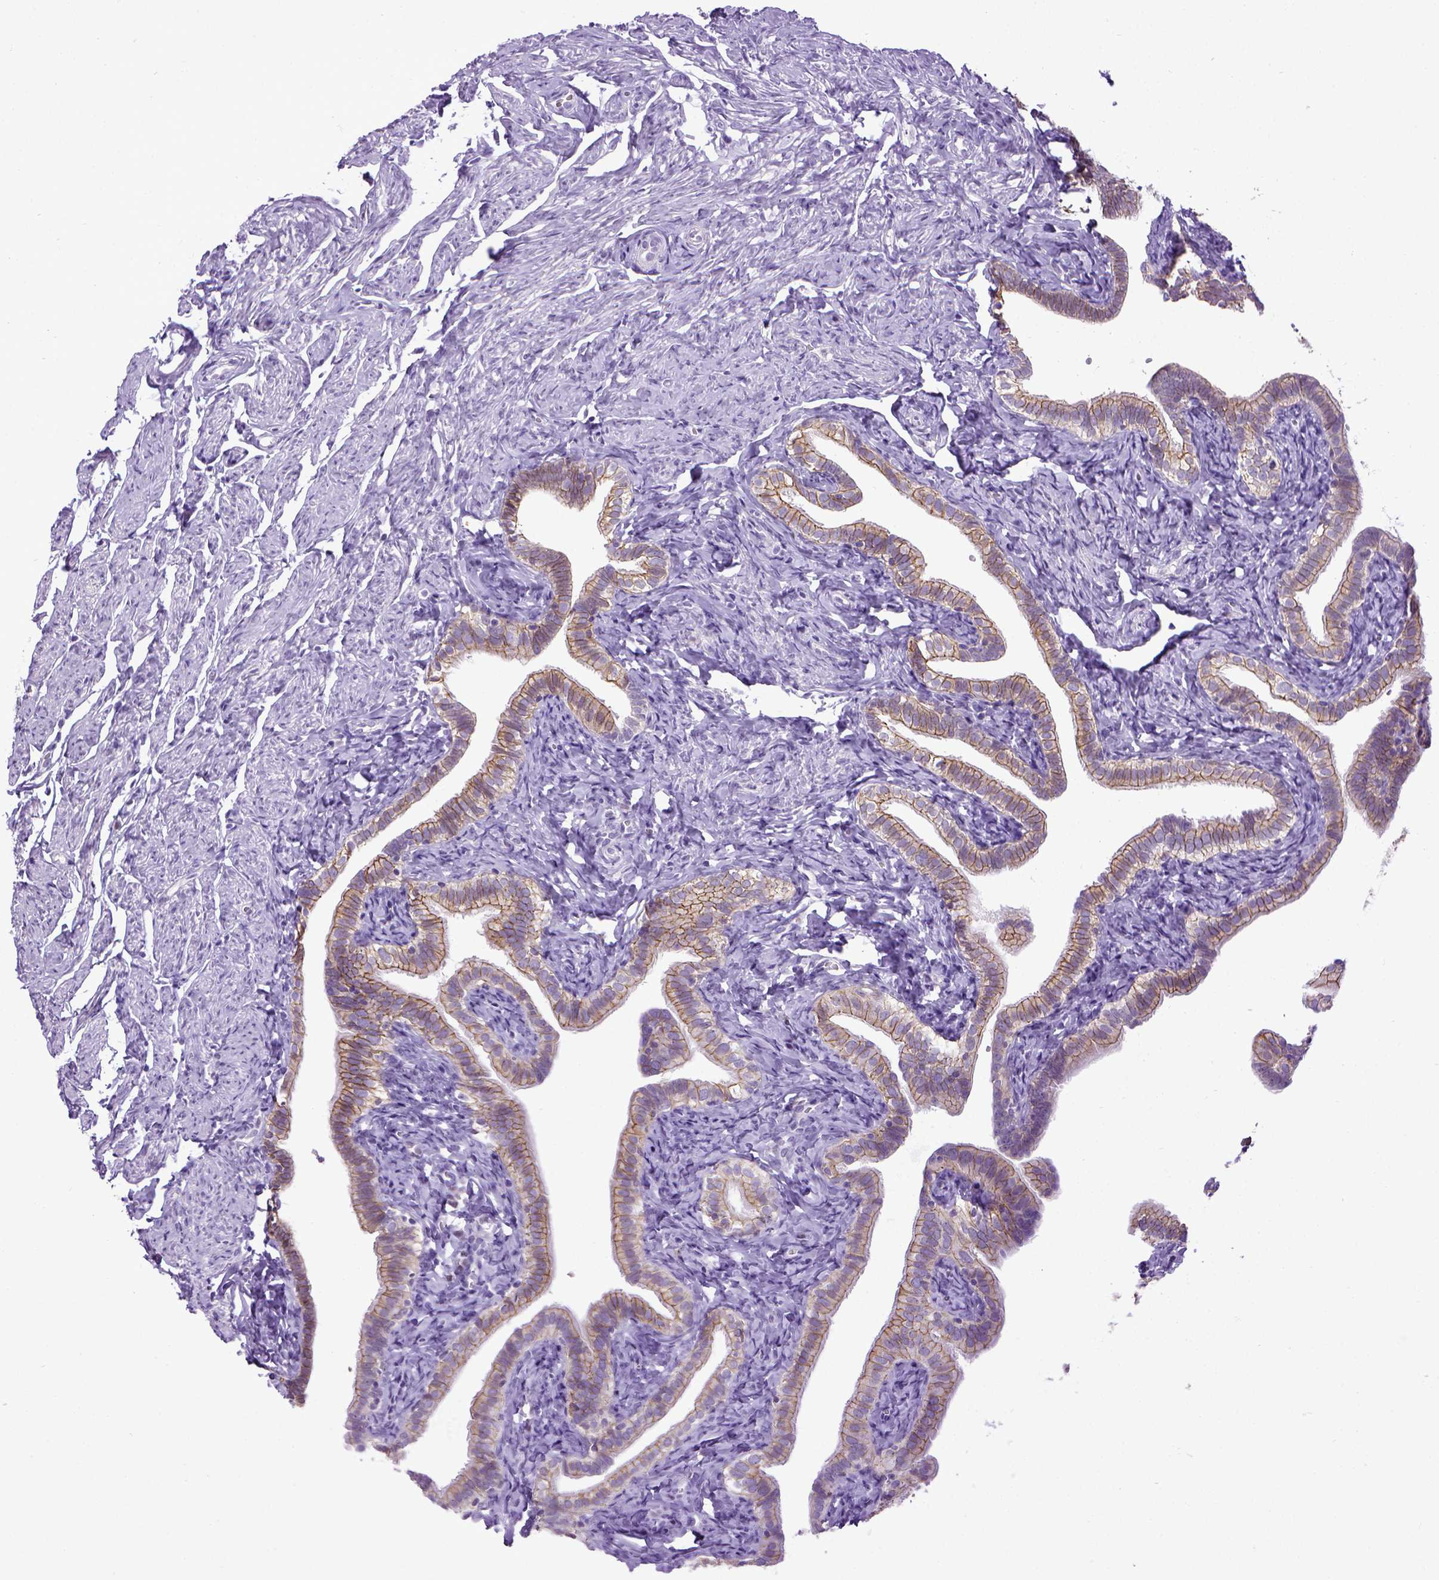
{"staining": {"intensity": "moderate", "quantity": "25%-75%", "location": "cytoplasmic/membranous"}, "tissue": "fallopian tube", "cell_type": "Glandular cells", "image_type": "normal", "snomed": [{"axis": "morphology", "description": "Normal tissue, NOS"}, {"axis": "topography", "description": "Fallopian tube"}], "caption": "Immunohistochemical staining of normal human fallopian tube shows 25%-75% levels of moderate cytoplasmic/membranous protein staining in about 25%-75% of glandular cells. (IHC, brightfield microscopy, high magnification).", "gene": "CDH1", "patient": {"sex": "female", "age": 41}}